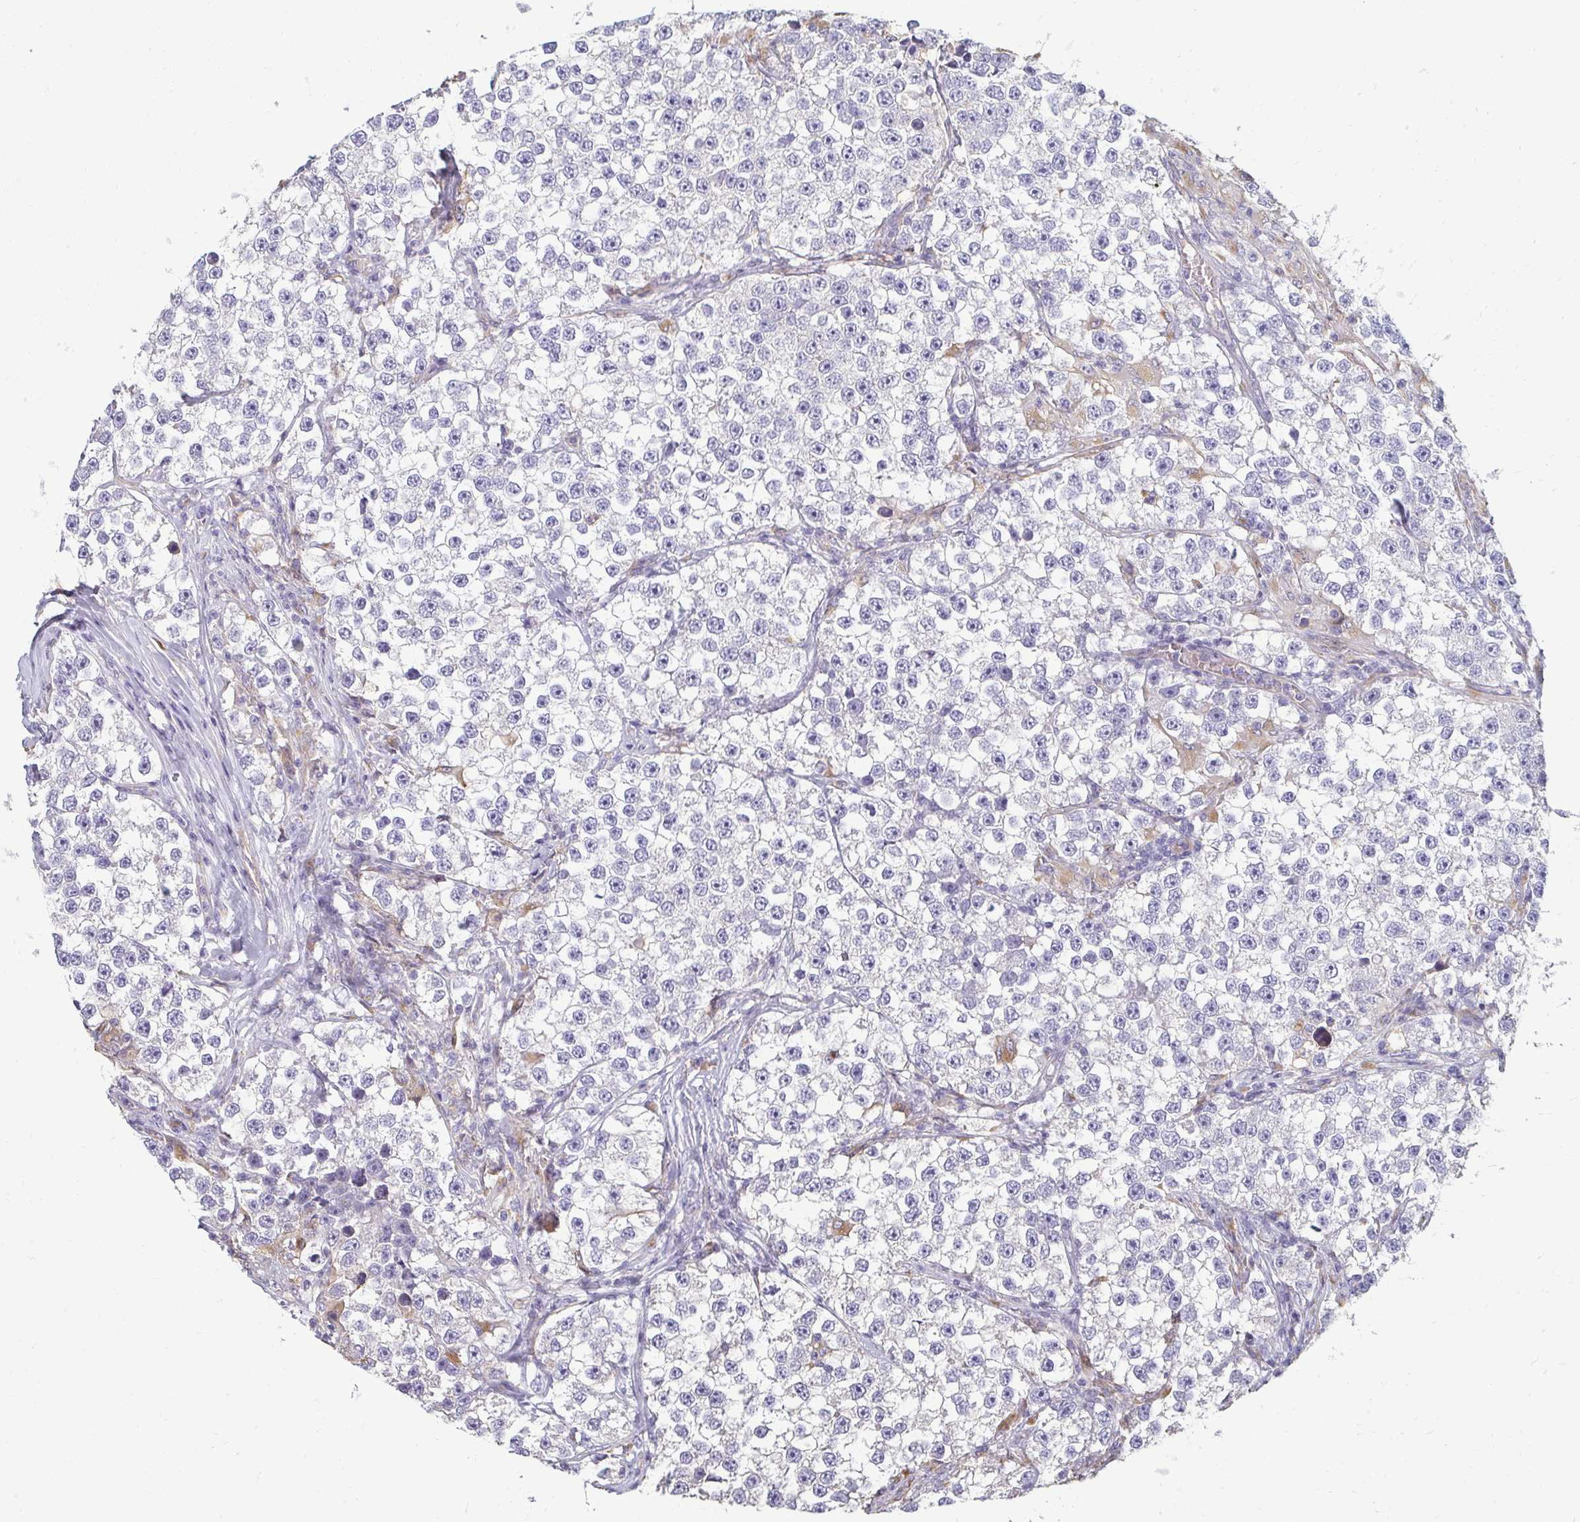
{"staining": {"intensity": "negative", "quantity": "none", "location": "none"}, "tissue": "testis cancer", "cell_type": "Tumor cells", "image_type": "cancer", "snomed": [{"axis": "morphology", "description": "Seminoma, NOS"}, {"axis": "topography", "description": "Testis"}], "caption": "A high-resolution micrograph shows immunohistochemistry (IHC) staining of seminoma (testis), which reveals no significant positivity in tumor cells. (DAB (3,3'-diaminobenzidine) immunohistochemistry (IHC), high magnification).", "gene": "PDE2A", "patient": {"sex": "male", "age": 46}}